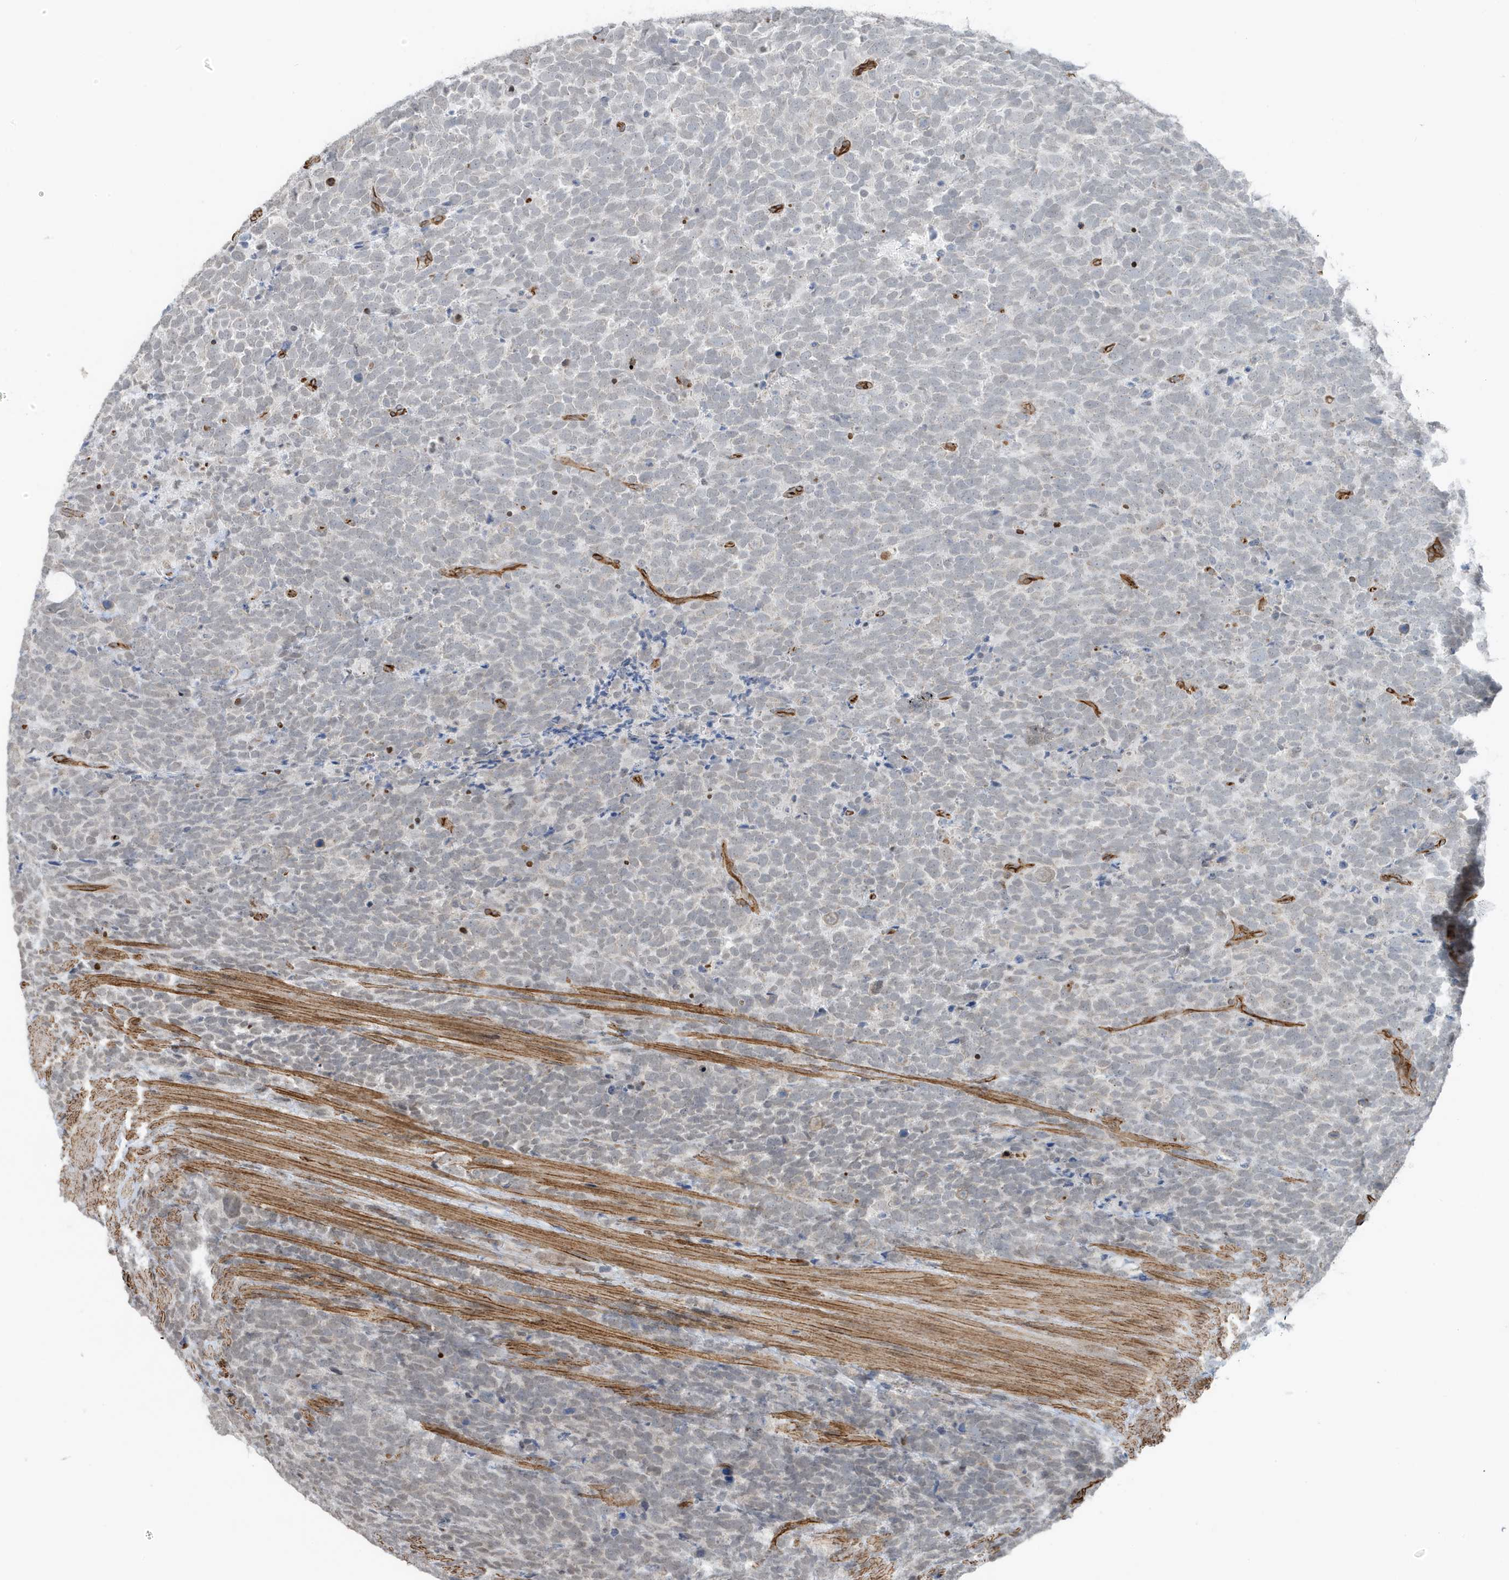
{"staining": {"intensity": "negative", "quantity": "none", "location": "none"}, "tissue": "urothelial cancer", "cell_type": "Tumor cells", "image_type": "cancer", "snomed": [{"axis": "morphology", "description": "Urothelial carcinoma, High grade"}, {"axis": "topography", "description": "Urinary bladder"}], "caption": "Immunohistochemistry of urothelial carcinoma (high-grade) exhibits no staining in tumor cells. (Stains: DAB (3,3'-diaminobenzidine) immunohistochemistry (IHC) with hematoxylin counter stain, Microscopy: brightfield microscopy at high magnification).", "gene": "CHCHD4", "patient": {"sex": "female", "age": 82}}